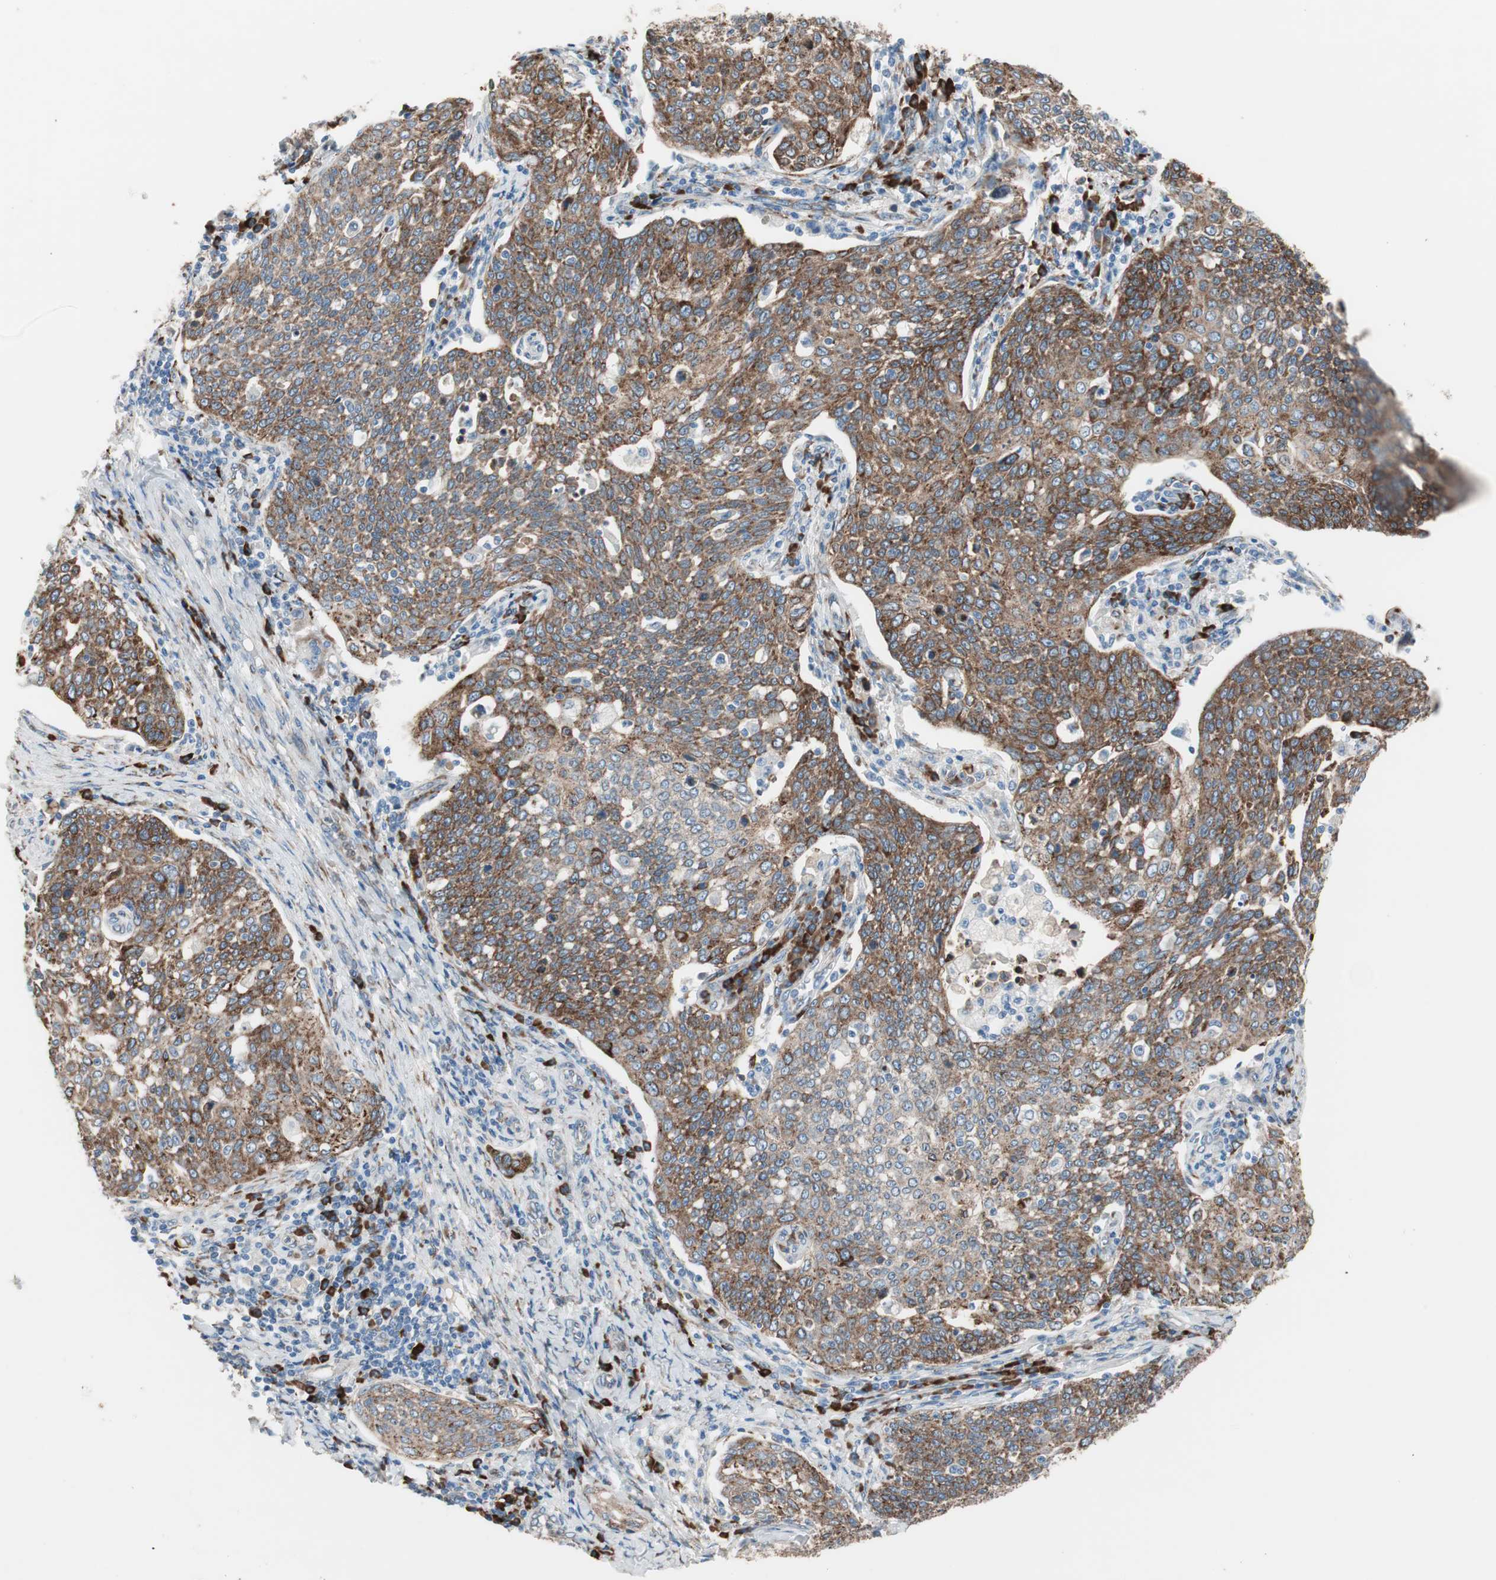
{"staining": {"intensity": "strong", "quantity": ">75%", "location": "cytoplasmic/membranous"}, "tissue": "cervical cancer", "cell_type": "Tumor cells", "image_type": "cancer", "snomed": [{"axis": "morphology", "description": "Squamous cell carcinoma, NOS"}, {"axis": "topography", "description": "Cervix"}], "caption": "Squamous cell carcinoma (cervical) stained with DAB (3,3'-diaminobenzidine) immunohistochemistry reveals high levels of strong cytoplasmic/membranous expression in about >75% of tumor cells. (IHC, brightfield microscopy, high magnification).", "gene": "P4HTM", "patient": {"sex": "female", "age": 34}}